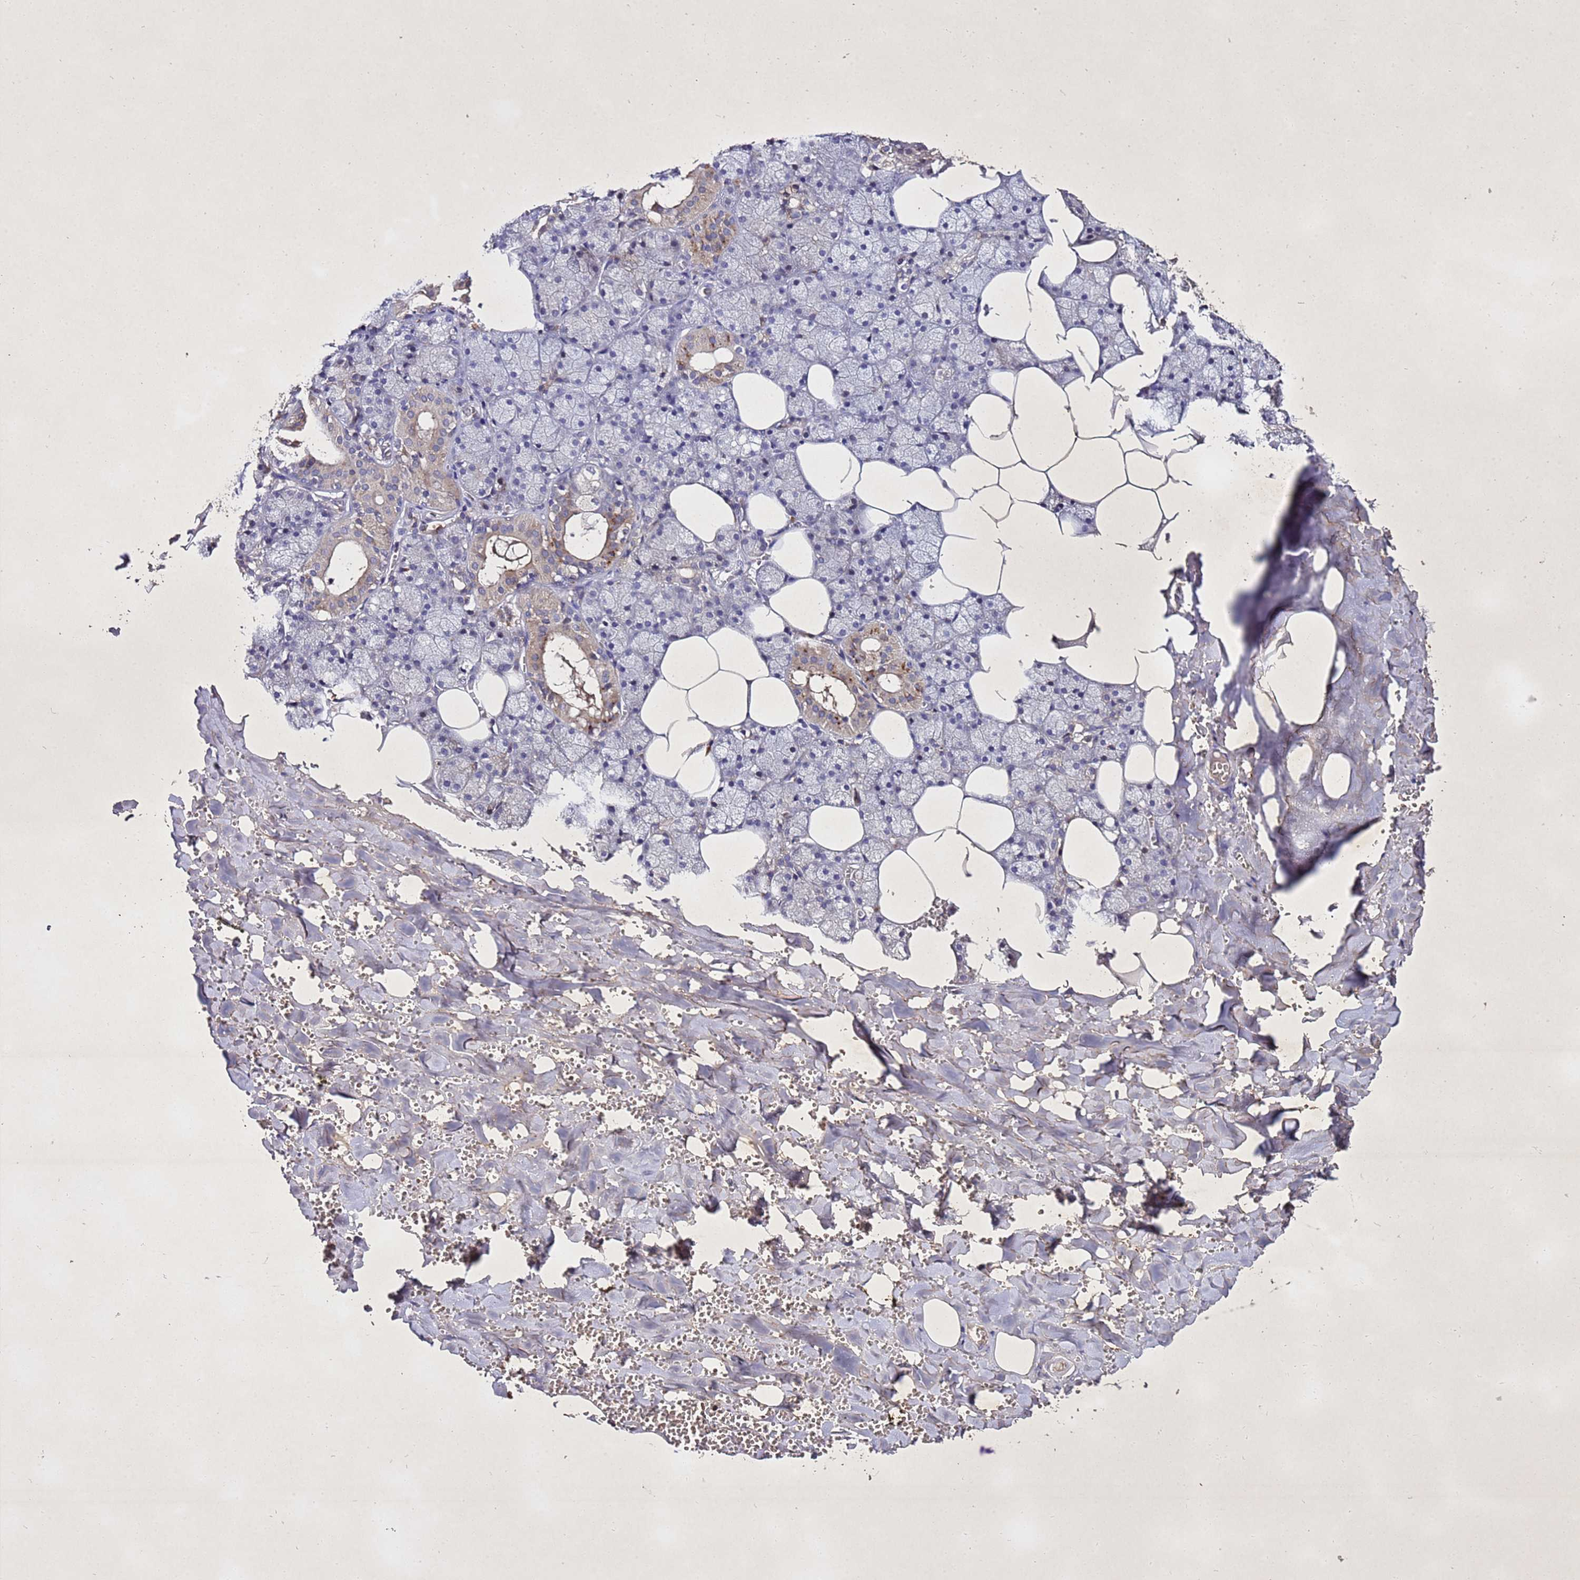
{"staining": {"intensity": "moderate", "quantity": "<25%", "location": "cytoplasmic/membranous"}, "tissue": "salivary gland", "cell_type": "Glandular cells", "image_type": "normal", "snomed": [{"axis": "morphology", "description": "Normal tissue, NOS"}, {"axis": "topography", "description": "Salivary gland"}], "caption": "Immunohistochemical staining of benign salivary gland demonstrates moderate cytoplasmic/membranous protein positivity in approximately <25% of glandular cells. The staining was performed using DAB (3,3'-diaminobenzidine), with brown indicating positive protein expression. Nuclei are stained blue with hematoxylin.", "gene": "SV2B", "patient": {"sex": "male", "age": 62}}